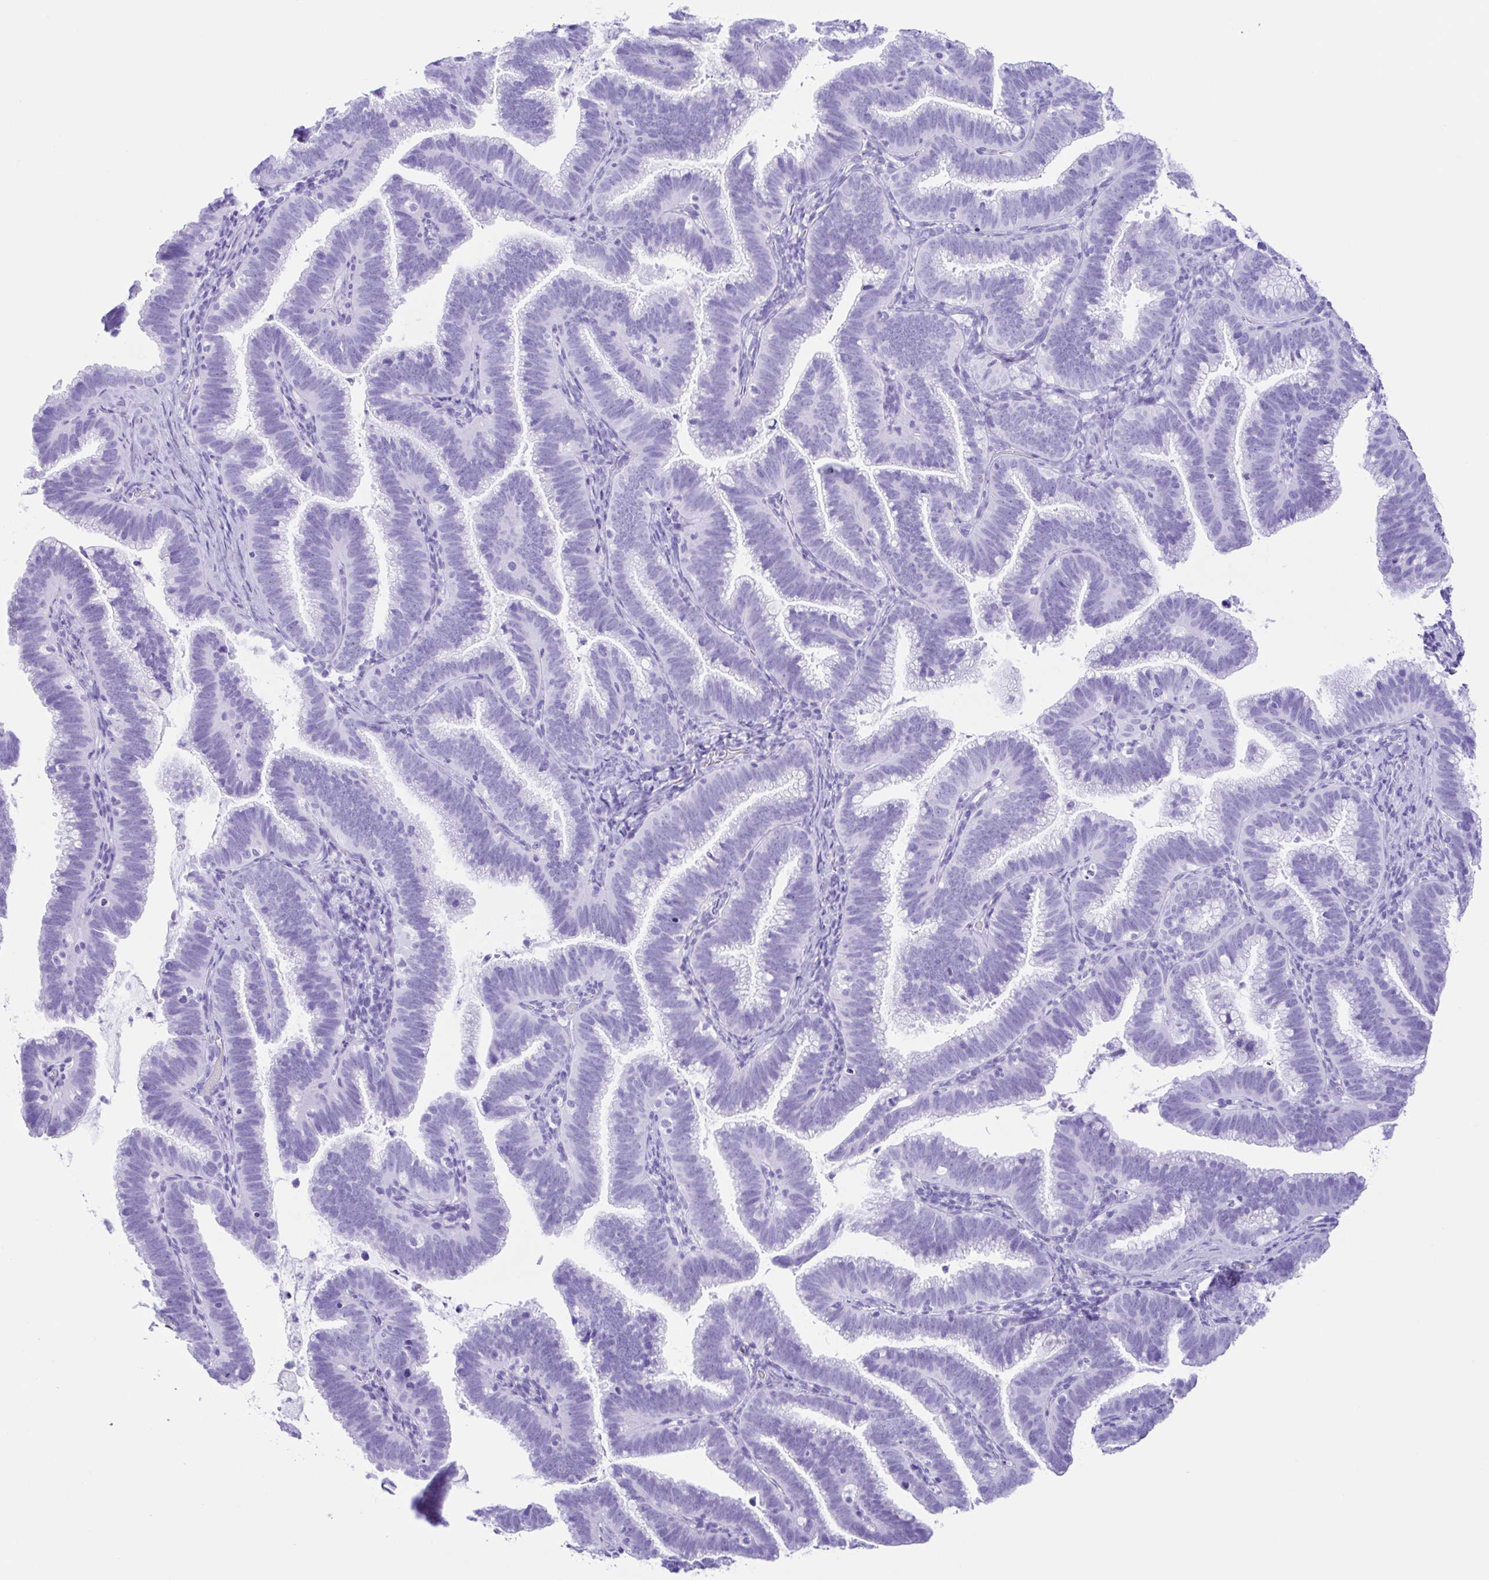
{"staining": {"intensity": "negative", "quantity": "none", "location": "none"}, "tissue": "cervical cancer", "cell_type": "Tumor cells", "image_type": "cancer", "snomed": [{"axis": "morphology", "description": "Adenocarcinoma, NOS"}, {"axis": "topography", "description": "Cervix"}], "caption": "Immunohistochemistry (IHC) micrograph of adenocarcinoma (cervical) stained for a protein (brown), which shows no staining in tumor cells.", "gene": "ERP27", "patient": {"sex": "female", "age": 61}}